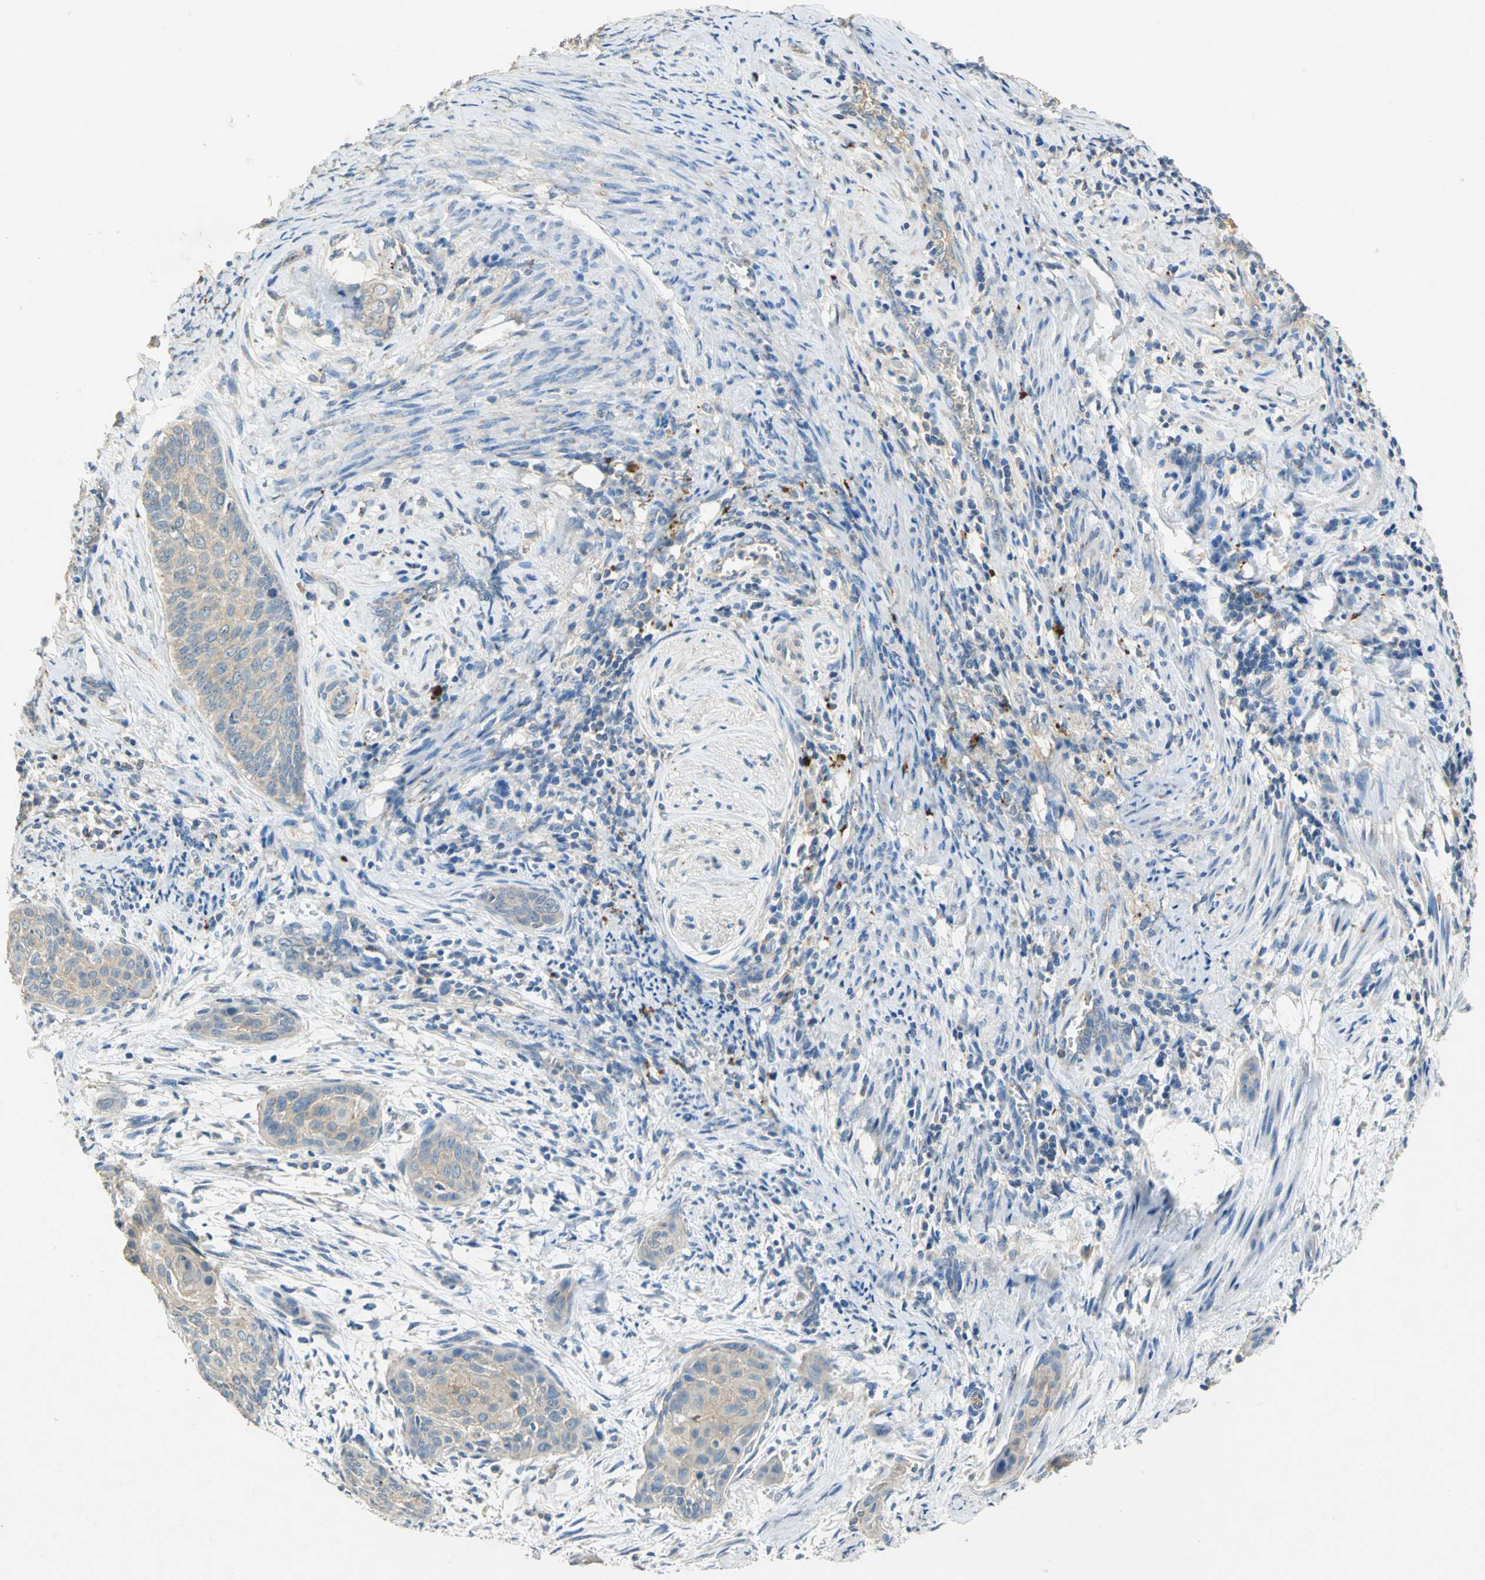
{"staining": {"intensity": "weak", "quantity": ">75%", "location": "cytoplasmic/membranous"}, "tissue": "cervical cancer", "cell_type": "Tumor cells", "image_type": "cancer", "snomed": [{"axis": "morphology", "description": "Squamous cell carcinoma, NOS"}, {"axis": "topography", "description": "Cervix"}], "caption": "A micrograph of cervical cancer stained for a protein shows weak cytoplasmic/membranous brown staining in tumor cells. The staining was performed using DAB (3,3'-diaminobenzidine) to visualize the protein expression in brown, while the nuclei were stained in blue with hematoxylin (Magnification: 20x).", "gene": "ADAMTS5", "patient": {"sex": "female", "age": 33}}